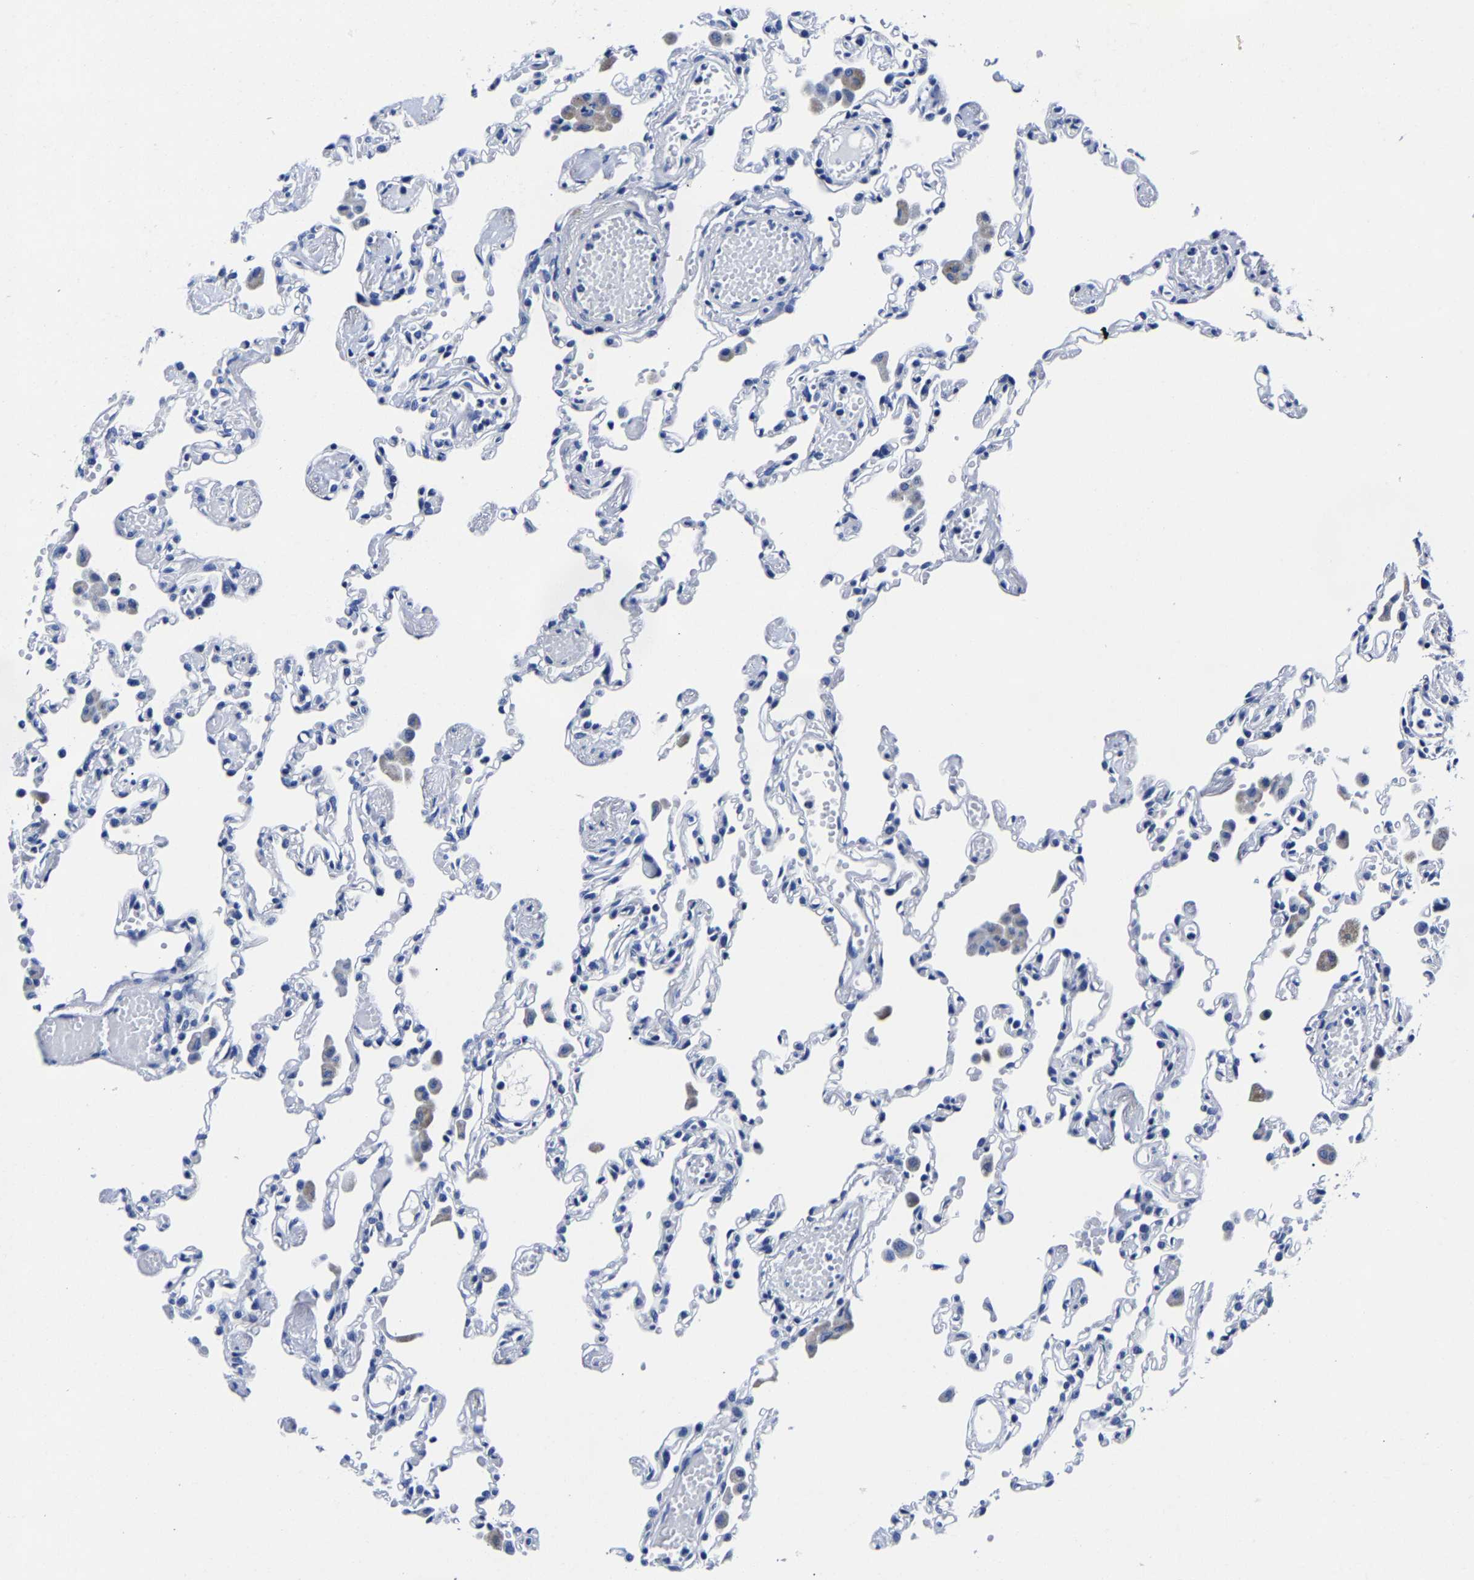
{"staining": {"intensity": "negative", "quantity": "none", "location": "none"}, "tissue": "lung", "cell_type": "Alveolar cells", "image_type": "normal", "snomed": [{"axis": "morphology", "description": "Normal tissue, NOS"}, {"axis": "topography", "description": "Bronchus"}, {"axis": "topography", "description": "Lung"}], "caption": "Immunohistochemistry of normal human lung displays no expression in alveolar cells.", "gene": "CPA2", "patient": {"sex": "female", "age": 49}}